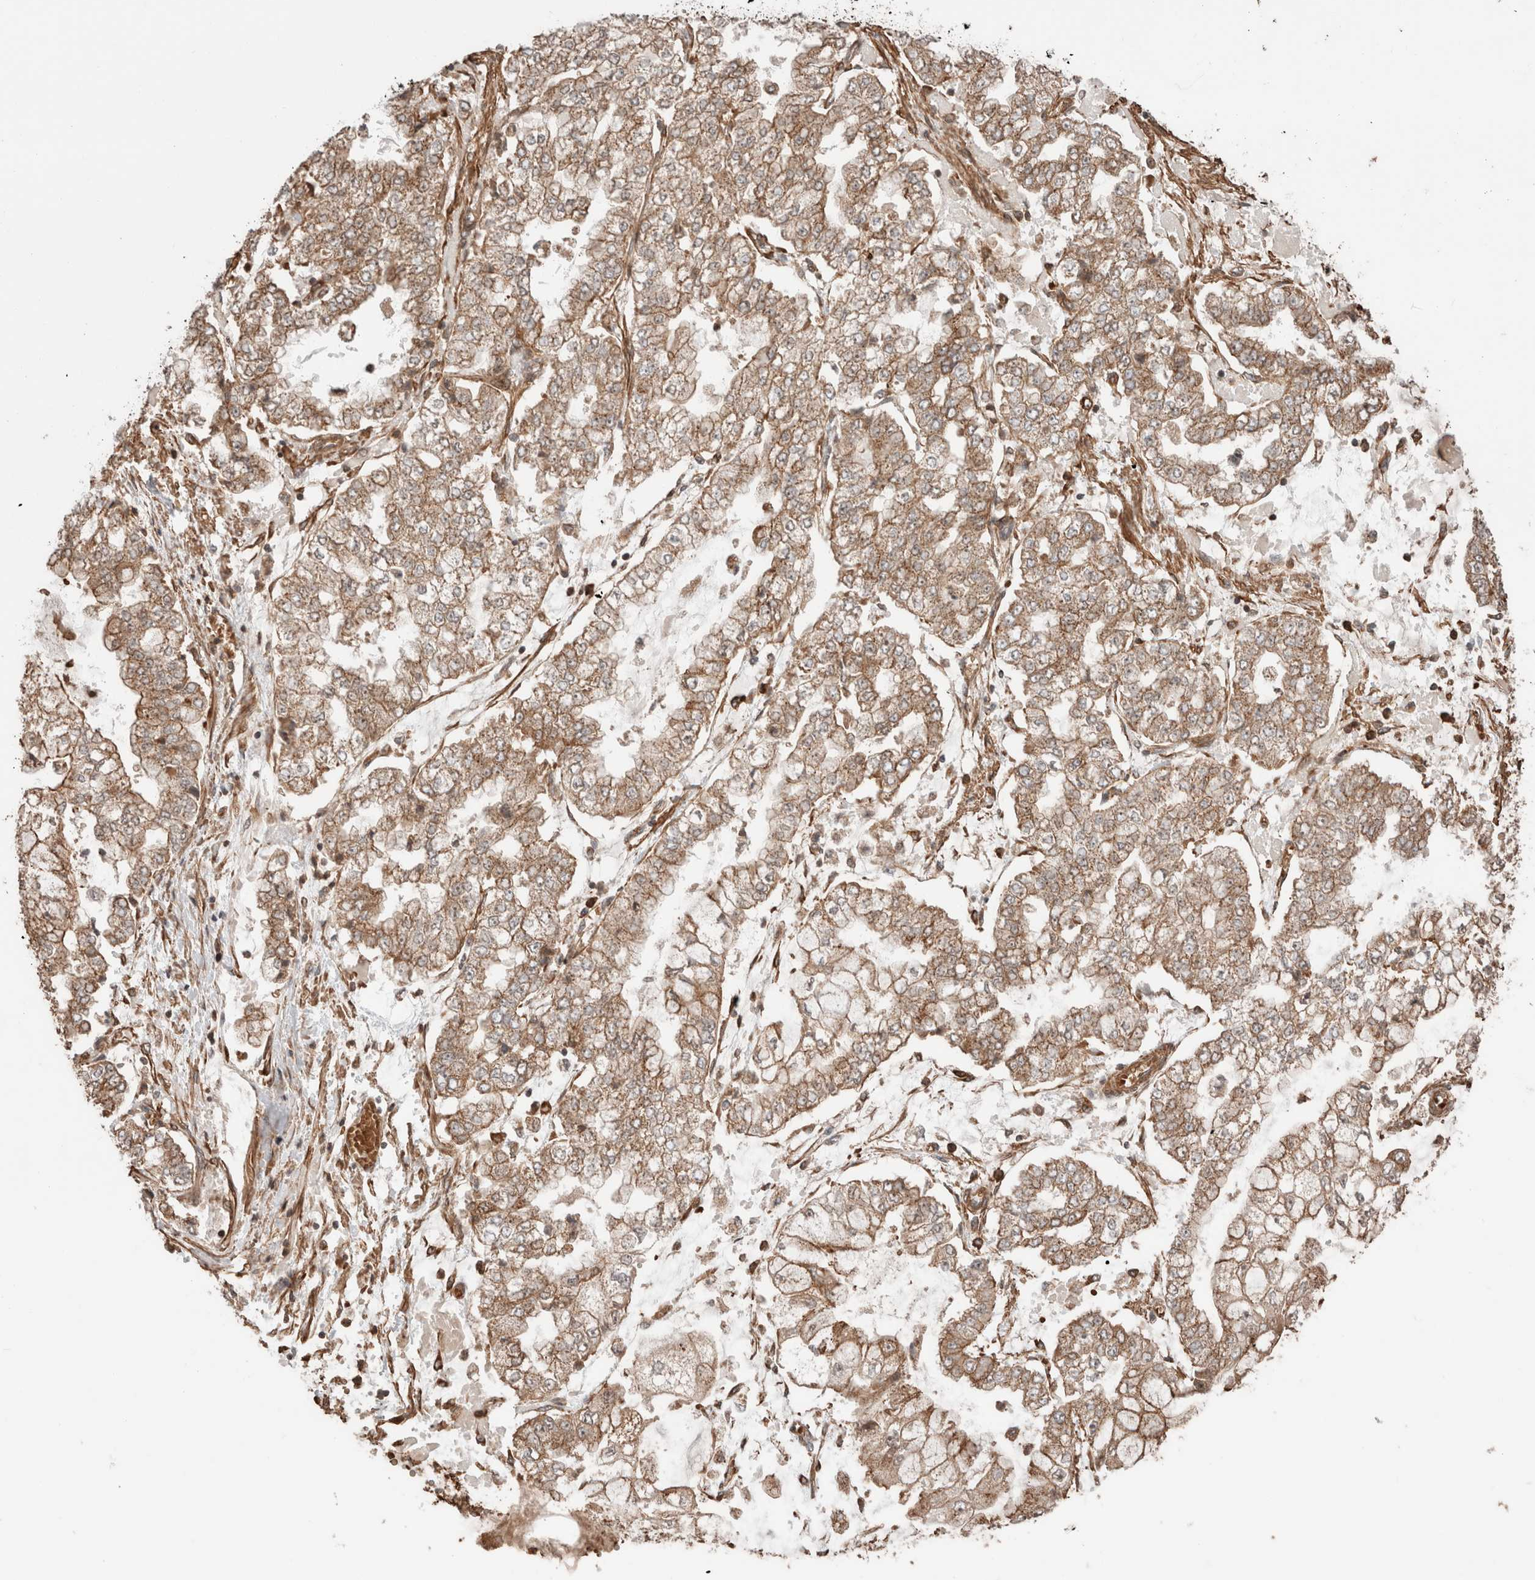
{"staining": {"intensity": "moderate", "quantity": ">75%", "location": "cytoplasmic/membranous"}, "tissue": "stomach cancer", "cell_type": "Tumor cells", "image_type": "cancer", "snomed": [{"axis": "morphology", "description": "Adenocarcinoma, NOS"}, {"axis": "topography", "description": "Stomach"}], "caption": "Human stomach adenocarcinoma stained with a protein marker demonstrates moderate staining in tumor cells.", "gene": "ZNF649", "patient": {"sex": "male", "age": 76}}